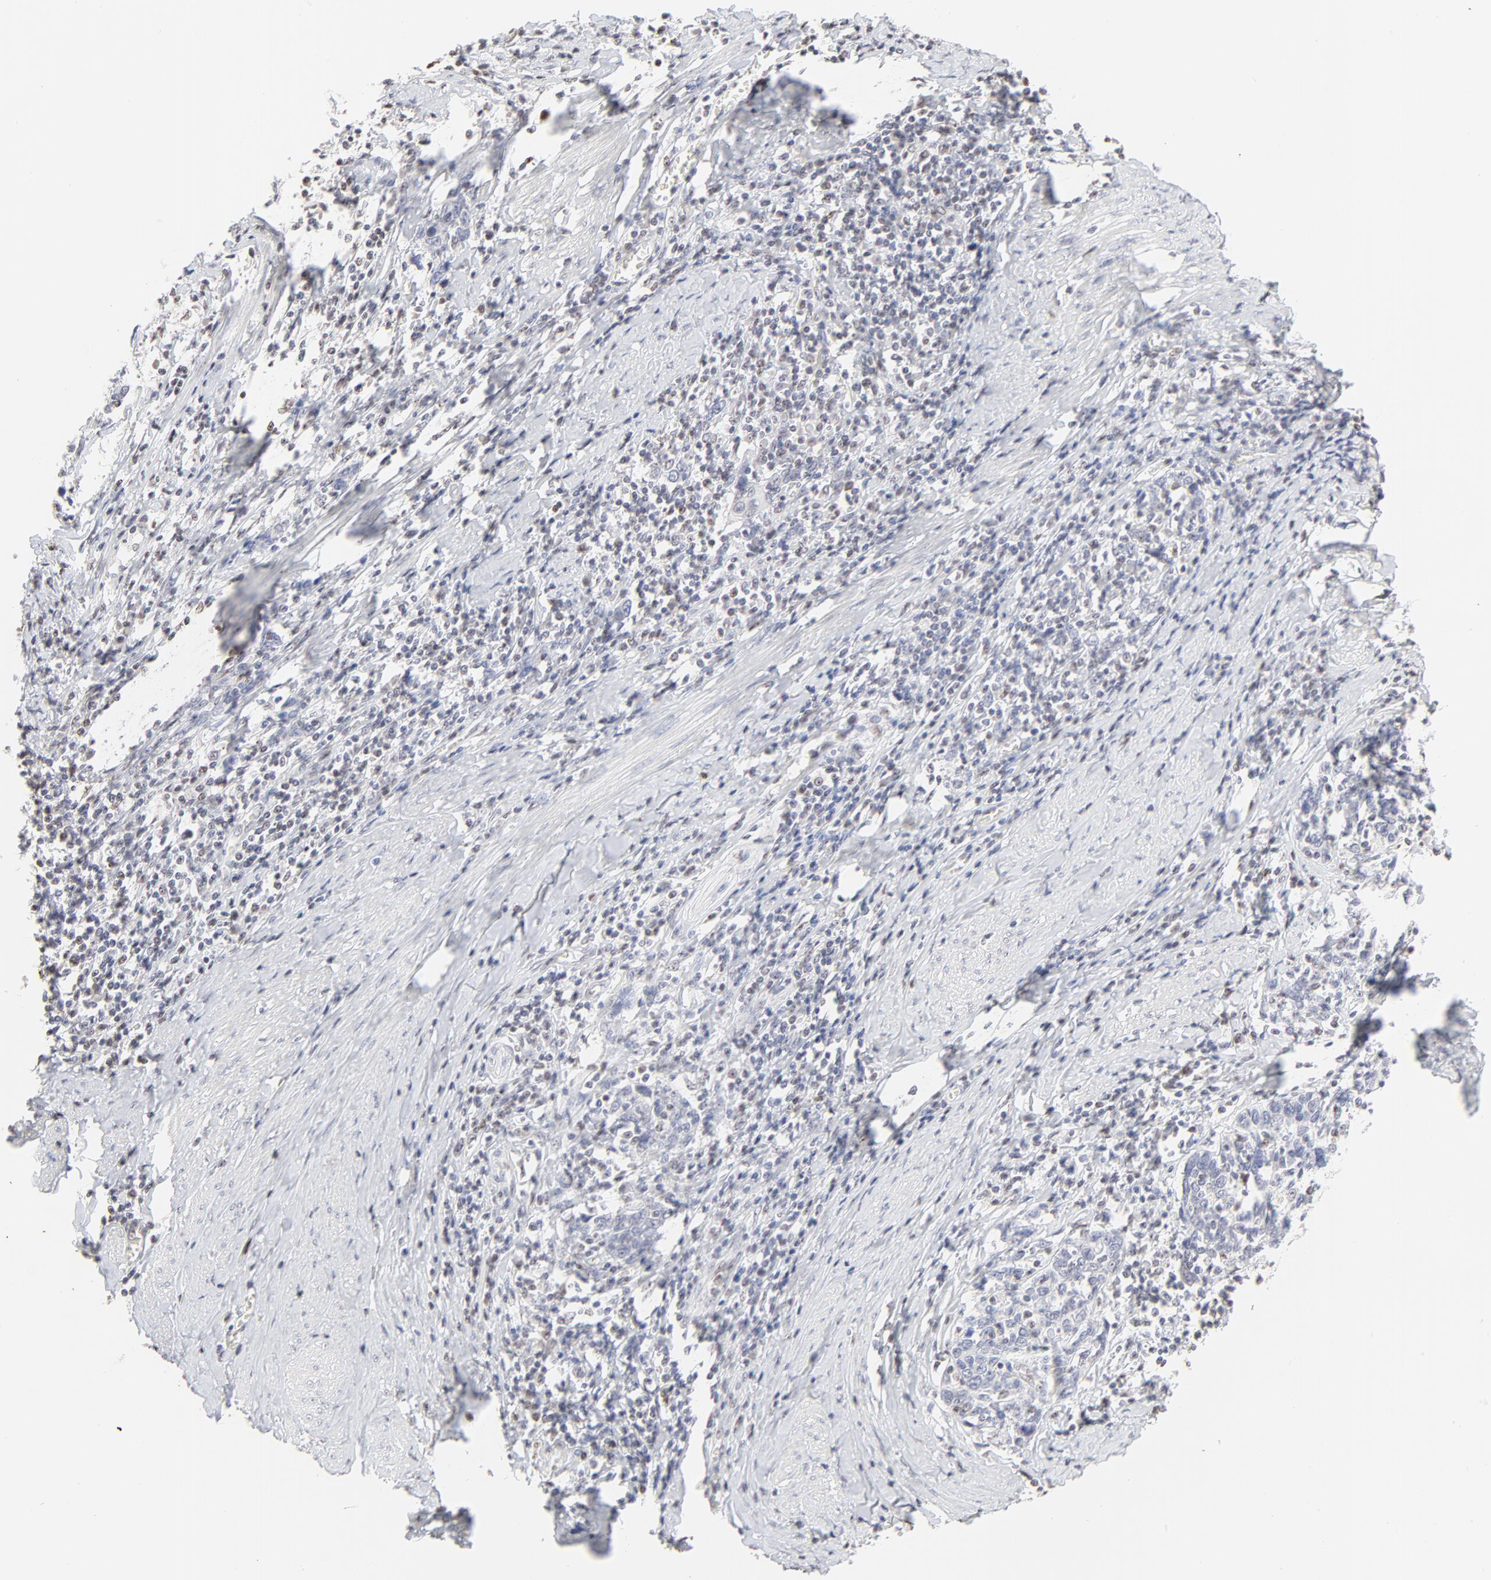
{"staining": {"intensity": "negative", "quantity": "none", "location": "none"}, "tissue": "cervical cancer", "cell_type": "Tumor cells", "image_type": "cancer", "snomed": [{"axis": "morphology", "description": "Squamous cell carcinoma, NOS"}, {"axis": "topography", "description": "Cervix"}], "caption": "Immunohistochemistry photomicrograph of neoplastic tissue: human cervical cancer (squamous cell carcinoma) stained with DAB (3,3'-diaminobenzidine) reveals no significant protein positivity in tumor cells.", "gene": "NFIL3", "patient": {"sex": "female", "age": 41}}